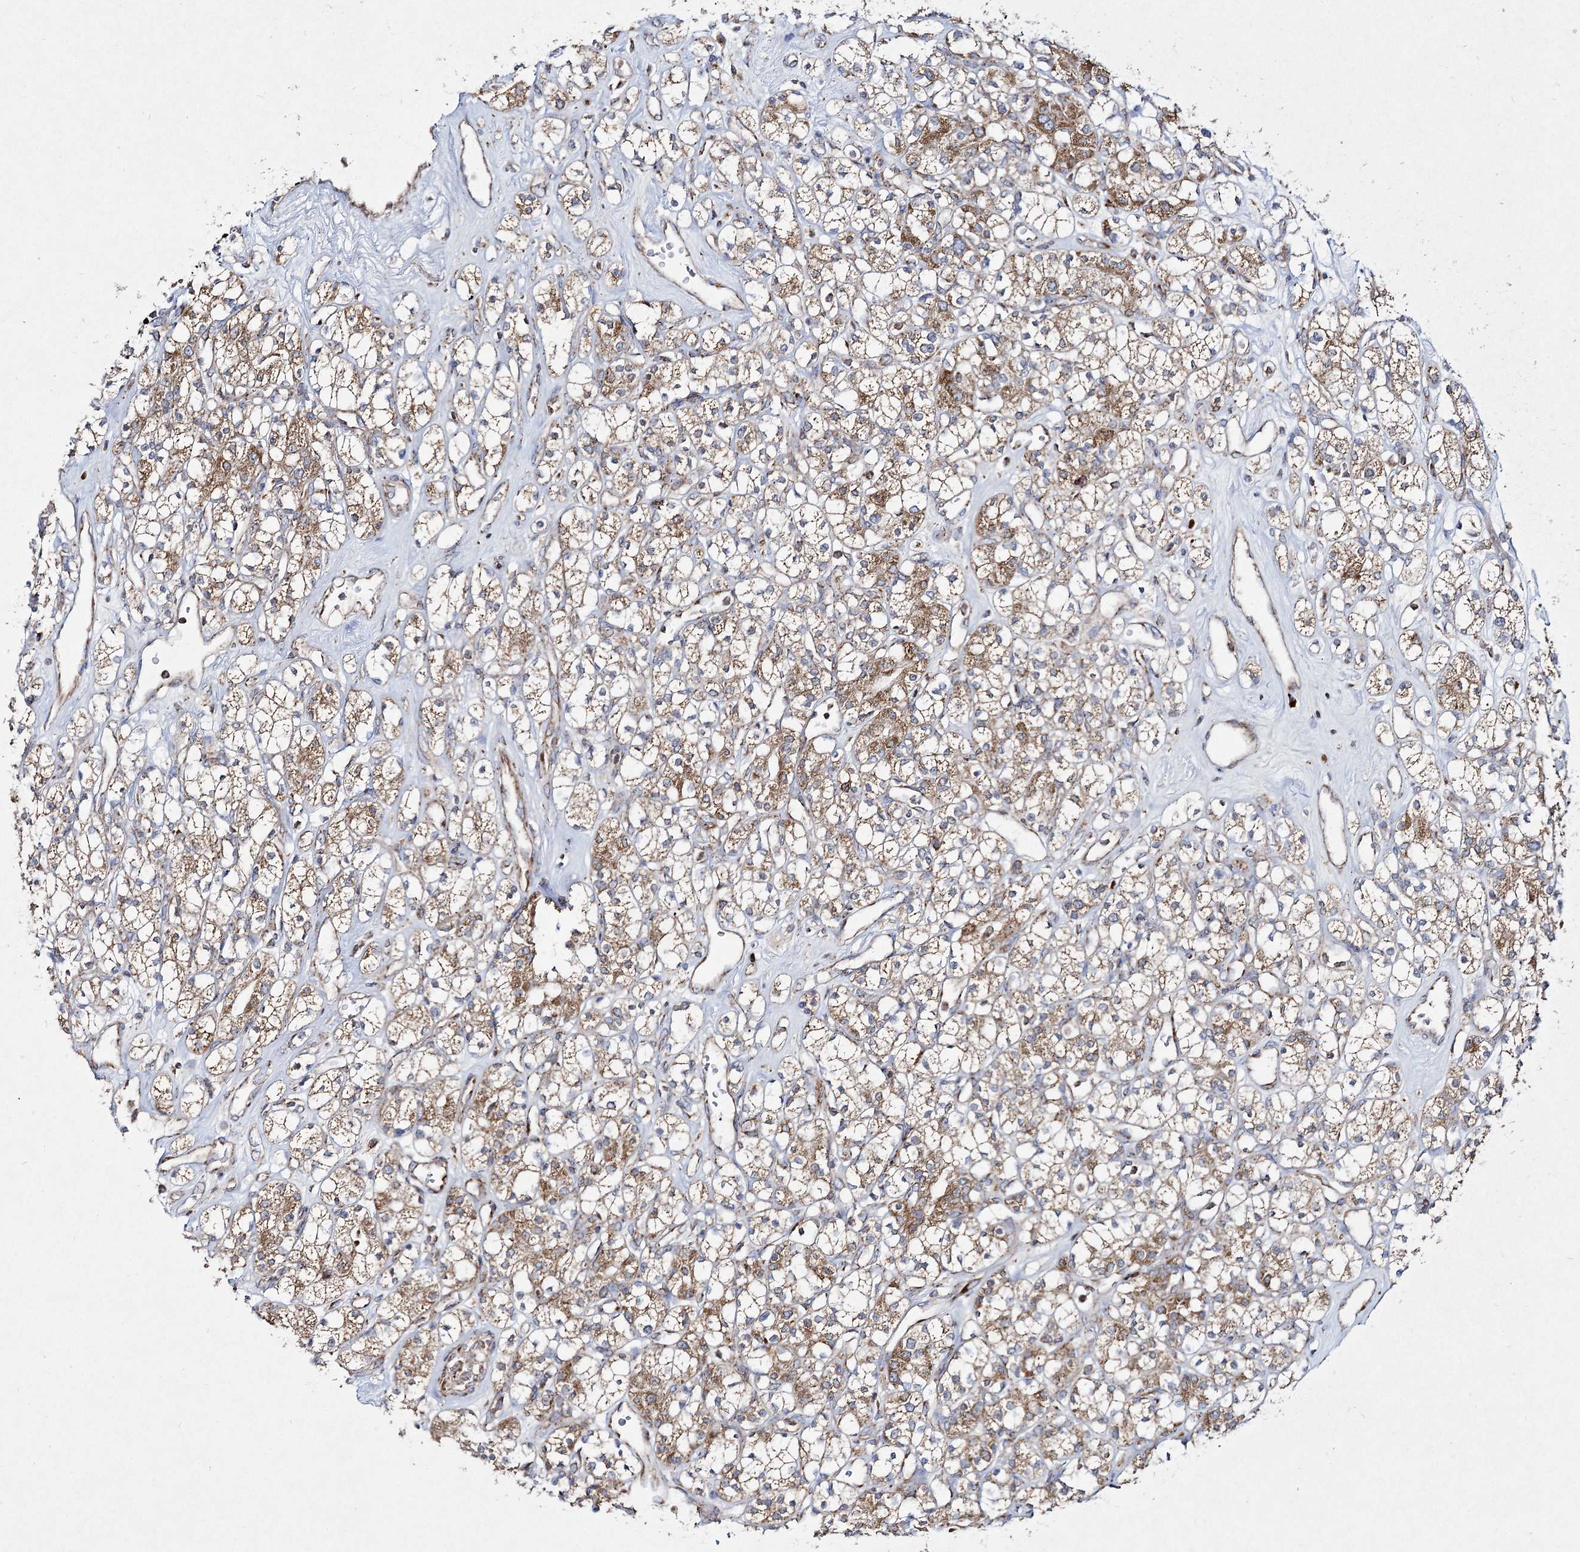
{"staining": {"intensity": "moderate", "quantity": ">75%", "location": "cytoplasmic/membranous"}, "tissue": "renal cancer", "cell_type": "Tumor cells", "image_type": "cancer", "snomed": [{"axis": "morphology", "description": "Adenocarcinoma, NOS"}, {"axis": "topography", "description": "Kidney"}], "caption": "This is an image of immunohistochemistry (IHC) staining of renal cancer, which shows moderate staining in the cytoplasmic/membranous of tumor cells.", "gene": "DNA2", "patient": {"sex": "male", "age": 77}}